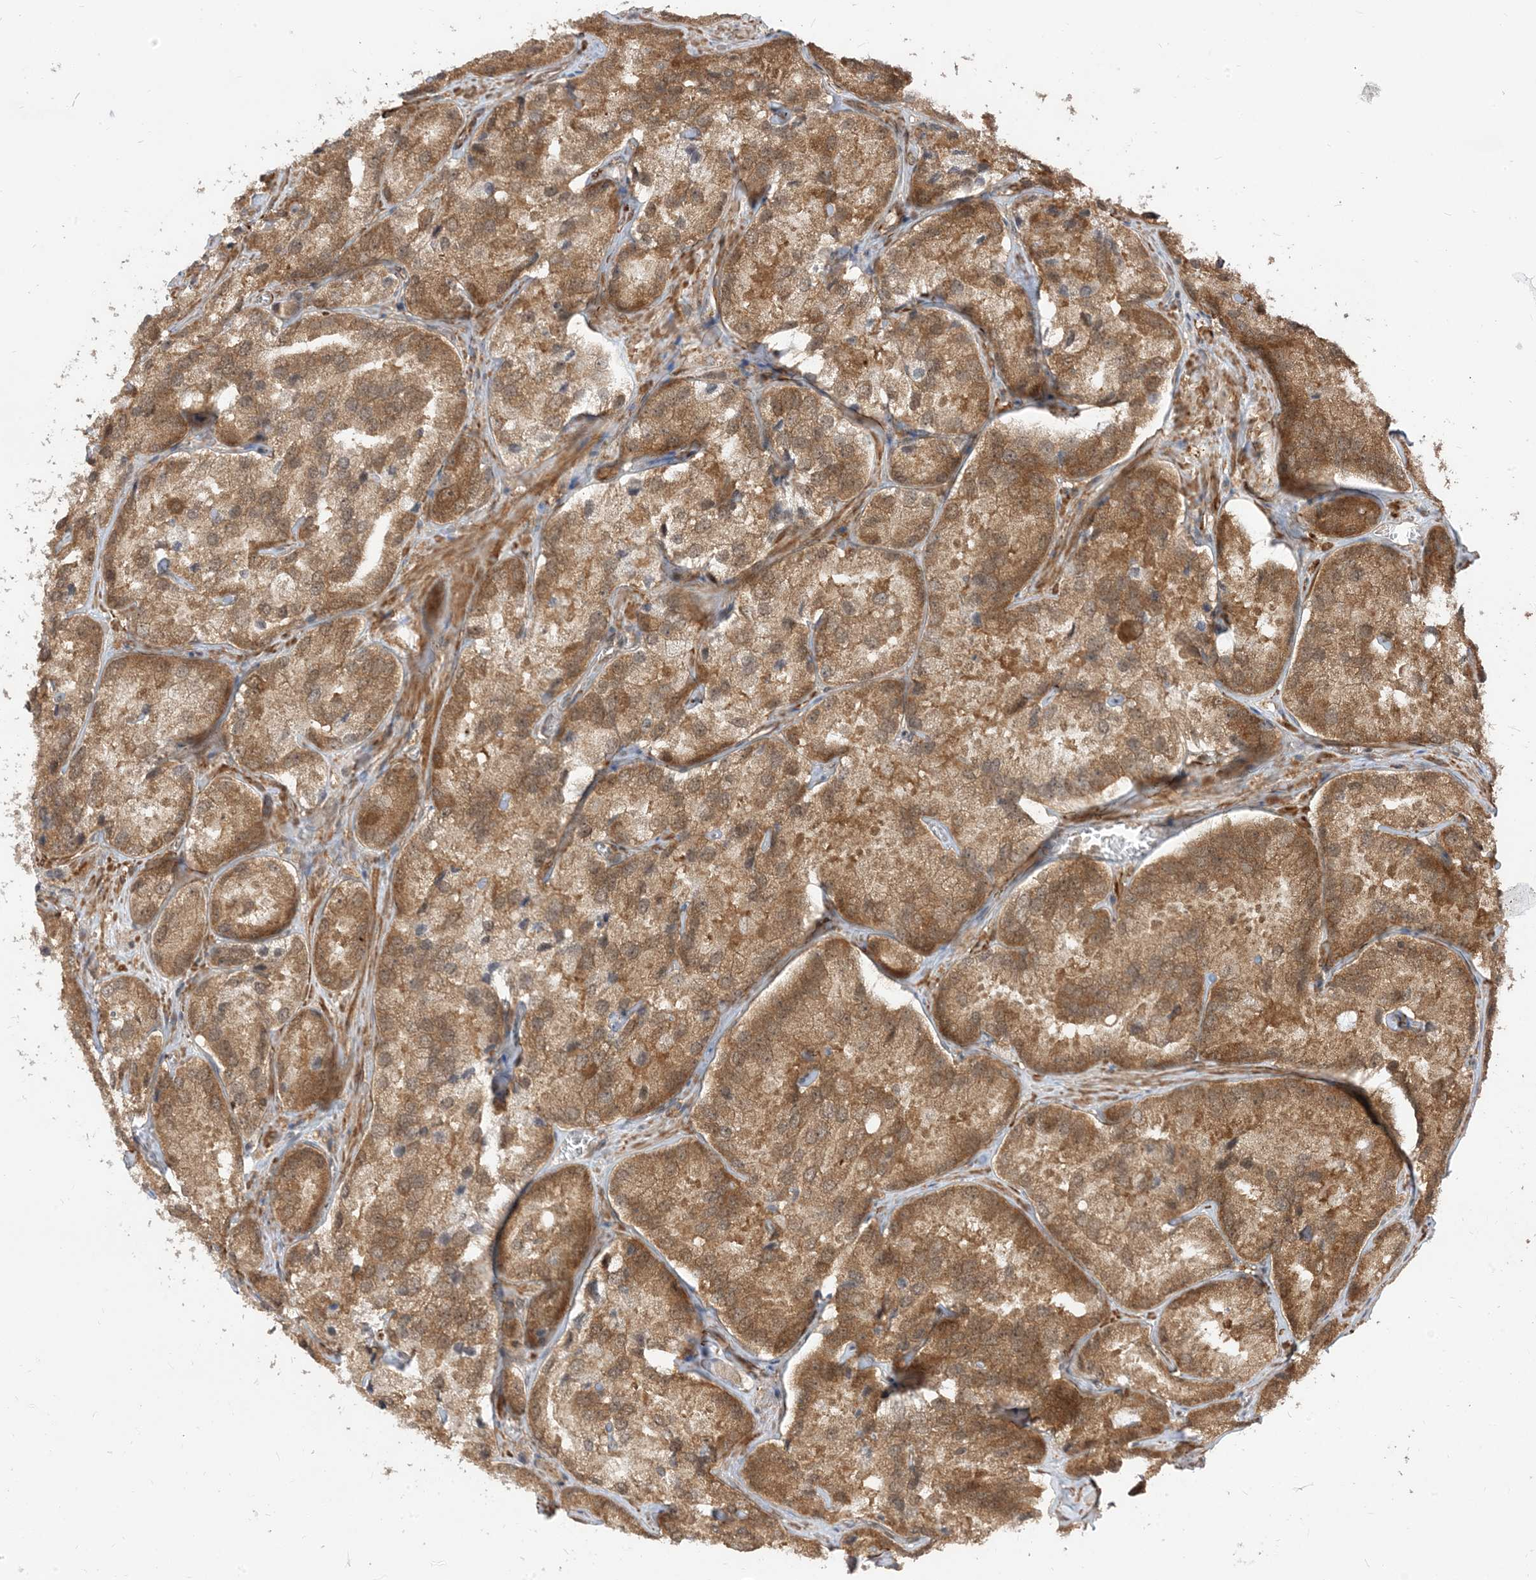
{"staining": {"intensity": "moderate", "quantity": ">75%", "location": "cytoplasmic/membranous,nuclear"}, "tissue": "prostate cancer", "cell_type": "Tumor cells", "image_type": "cancer", "snomed": [{"axis": "morphology", "description": "Adenocarcinoma, High grade"}, {"axis": "topography", "description": "Prostate"}], "caption": "Tumor cells demonstrate medium levels of moderate cytoplasmic/membranous and nuclear positivity in about >75% of cells in human prostate cancer (high-grade adenocarcinoma).", "gene": "TBCC", "patient": {"sex": "male", "age": 66}}